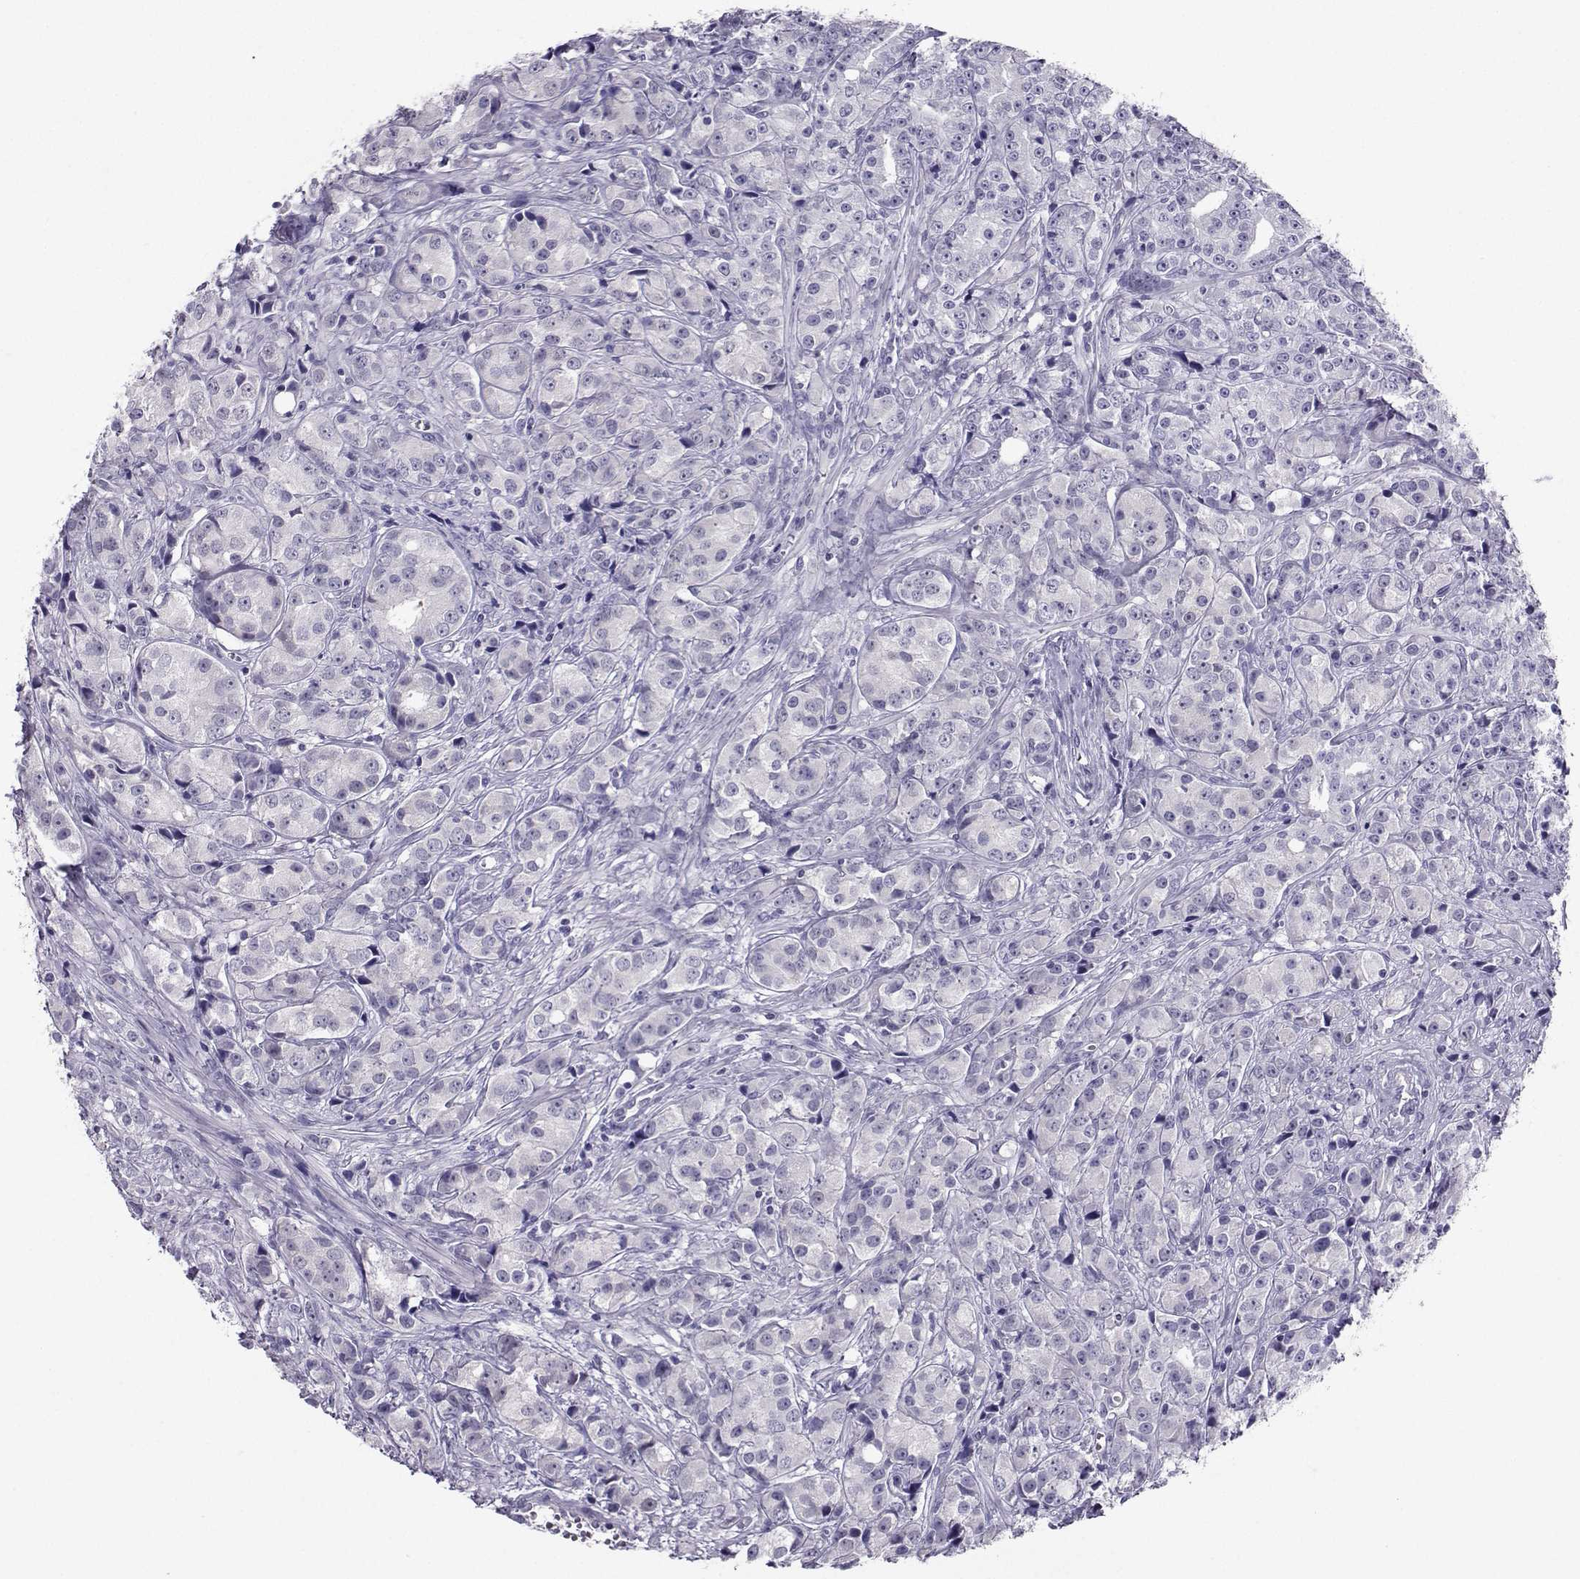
{"staining": {"intensity": "negative", "quantity": "none", "location": "none"}, "tissue": "prostate cancer", "cell_type": "Tumor cells", "image_type": "cancer", "snomed": [{"axis": "morphology", "description": "Adenocarcinoma, Medium grade"}, {"axis": "topography", "description": "Prostate"}], "caption": "High magnification brightfield microscopy of prostate cancer (medium-grade adenocarcinoma) stained with DAB (brown) and counterstained with hematoxylin (blue): tumor cells show no significant positivity. (DAB (3,3'-diaminobenzidine) IHC, high magnification).", "gene": "PGK1", "patient": {"sex": "male", "age": 74}}